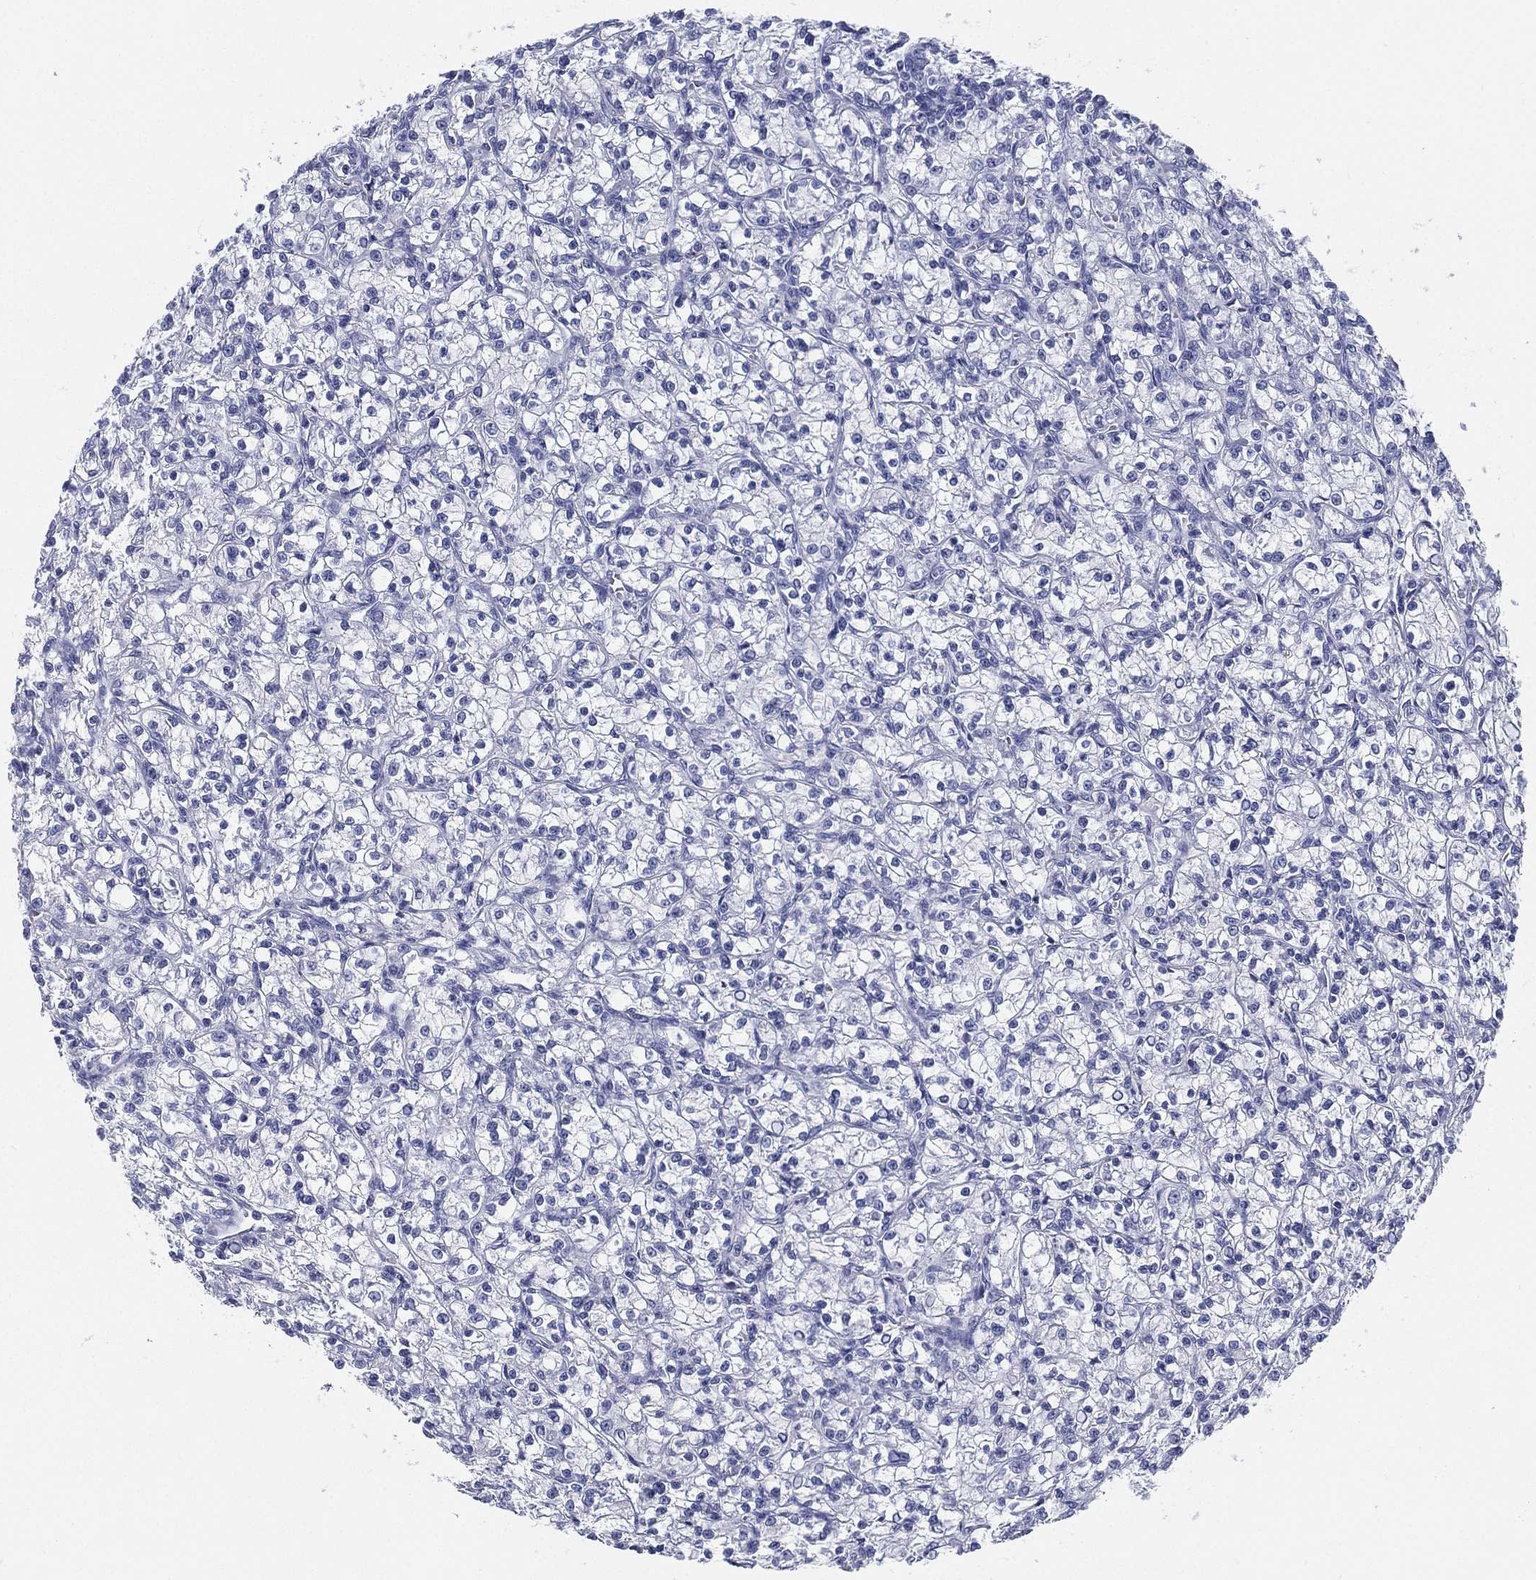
{"staining": {"intensity": "negative", "quantity": "none", "location": "none"}, "tissue": "renal cancer", "cell_type": "Tumor cells", "image_type": "cancer", "snomed": [{"axis": "morphology", "description": "Adenocarcinoma, NOS"}, {"axis": "topography", "description": "Kidney"}], "caption": "The photomicrograph demonstrates no staining of tumor cells in renal cancer. (DAB (3,3'-diaminobenzidine) IHC with hematoxylin counter stain).", "gene": "ATP1B2", "patient": {"sex": "female", "age": 59}}